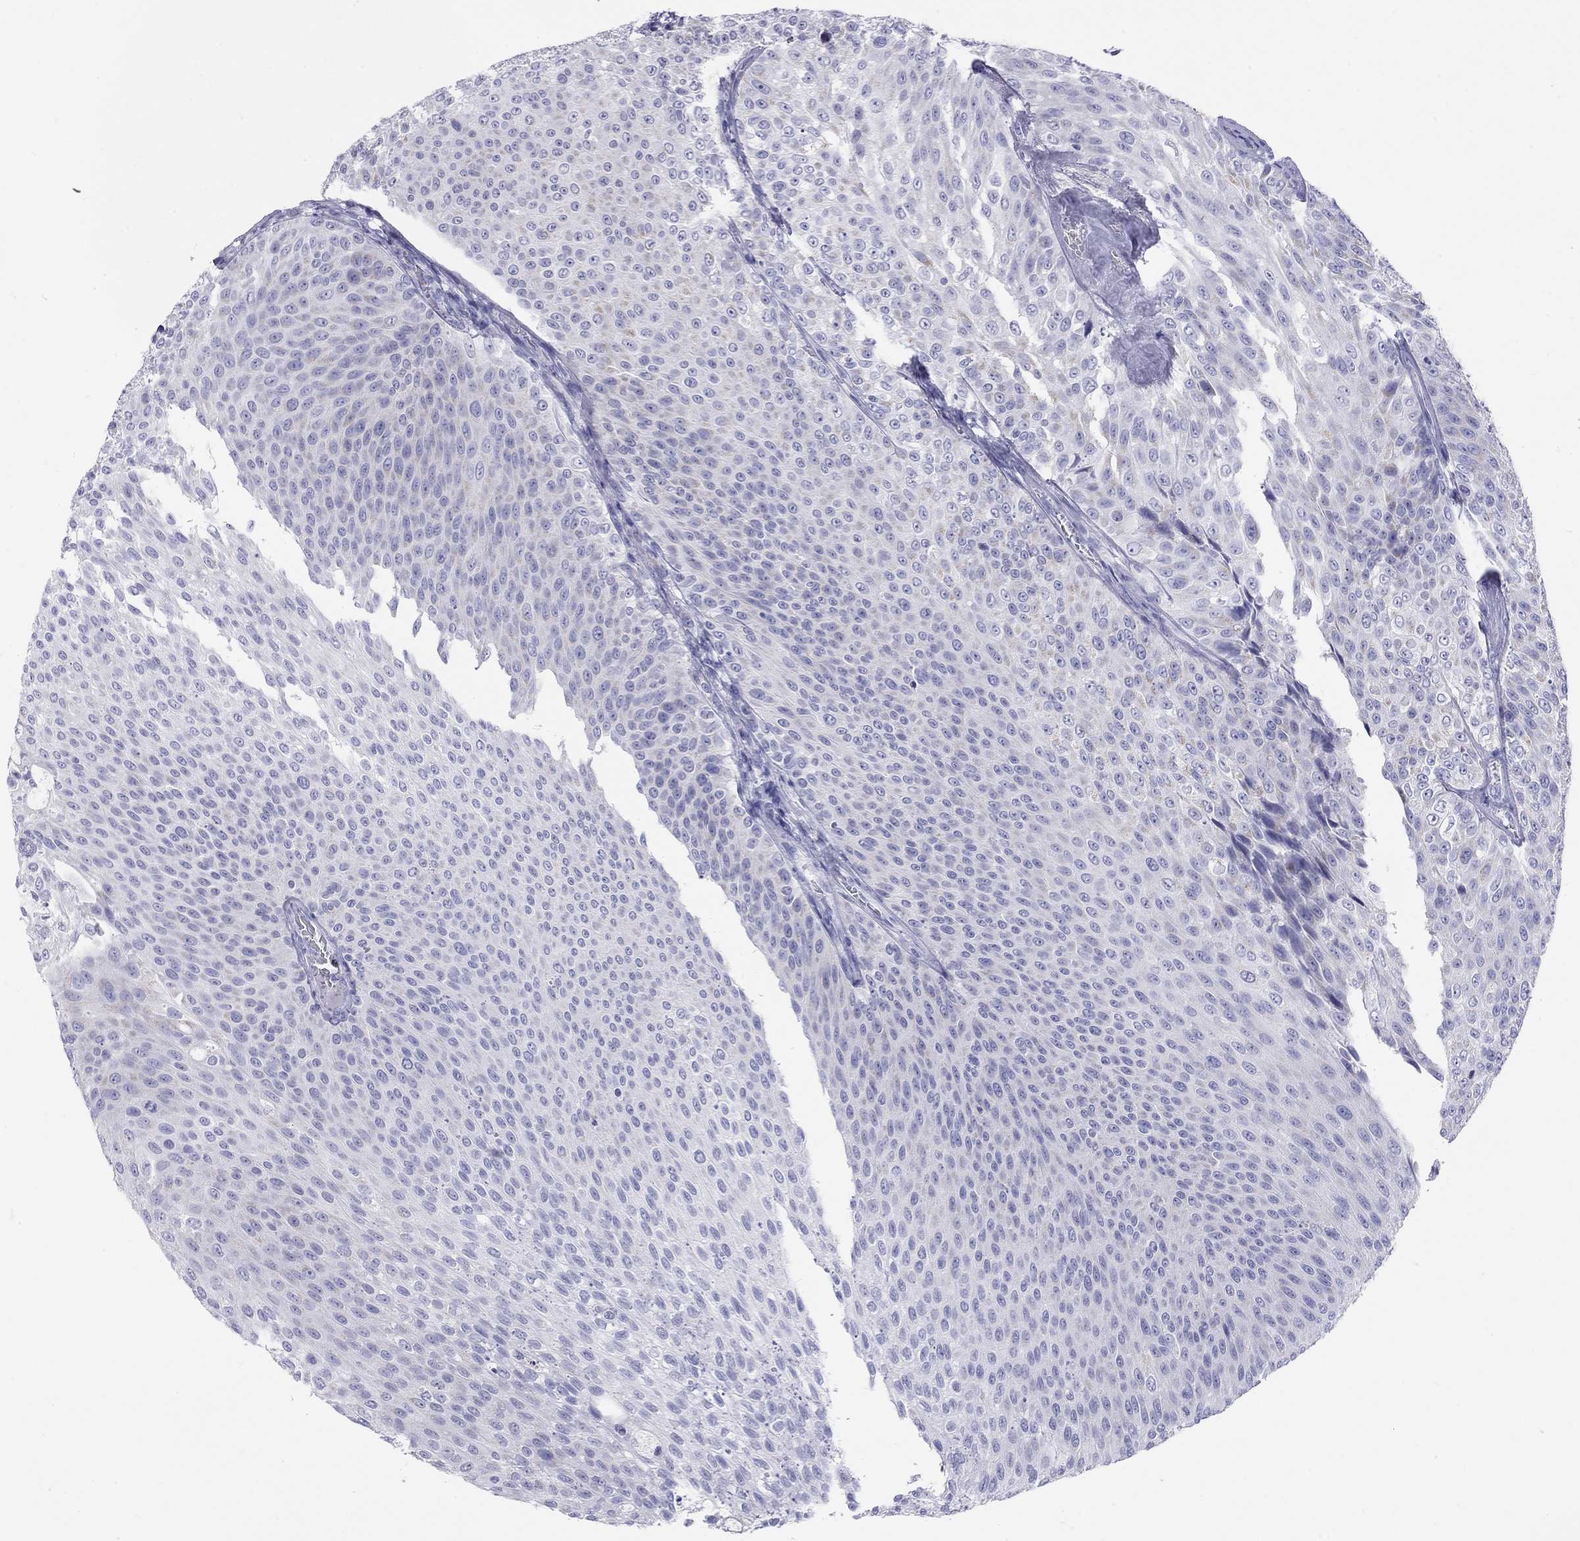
{"staining": {"intensity": "negative", "quantity": "none", "location": "none"}, "tissue": "urothelial cancer", "cell_type": "Tumor cells", "image_type": "cancer", "snomed": [{"axis": "morphology", "description": "Urothelial carcinoma, Low grade"}, {"axis": "topography", "description": "Ureter, NOS"}, {"axis": "topography", "description": "Urinary bladder"}], "caption": "Immunohistochemistry image of neoplastic tissue: human urothelial carcinoma (low-grade) stained with DAB (3,3'-diaminobenzidine) shows no significant protein staining in tumor cells. (Brightfield microscopy of DAB immunohistochemistry (IHC) at high magnification).", "gene": "DPY19L2", "patient": {"sex": "male", "age": 78}}